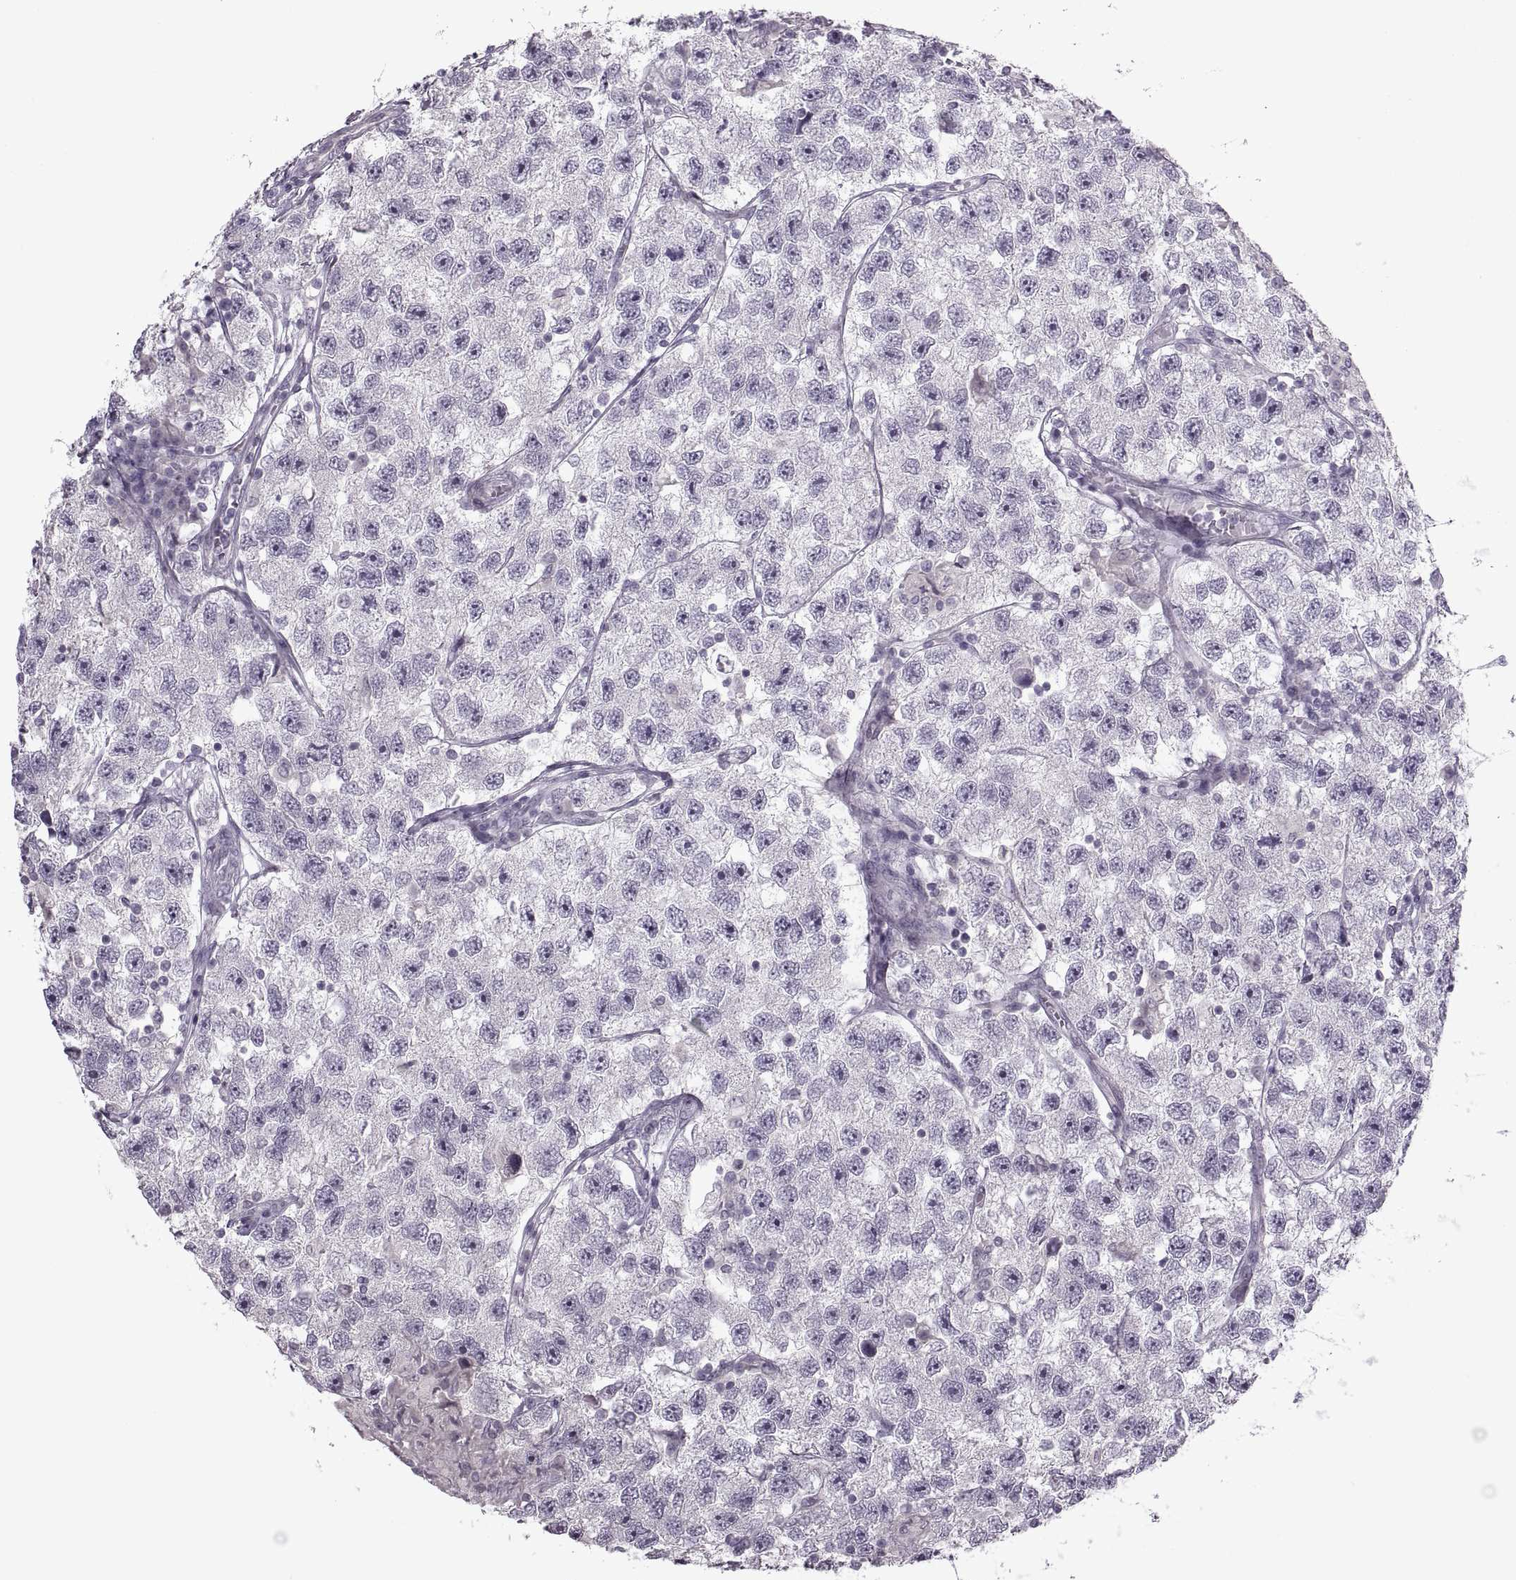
{"staining": {"intensity": "negative", "quantity": "none", "location": "none"}, "tissue": "testis cancer", "cell_type": "Tumor cells", "image_type": "cancer", "snomed": [{"axis": "morphology", "description": "Seminoma, NOS"}, {"axis": "topography", "description": "Testis"}], "caption": "IHC of human seminoma (testis) demonstrates no positivity in tumor cells.", "gene": "MGAT4D", "patient": {"sex": "male", "age": 26}}